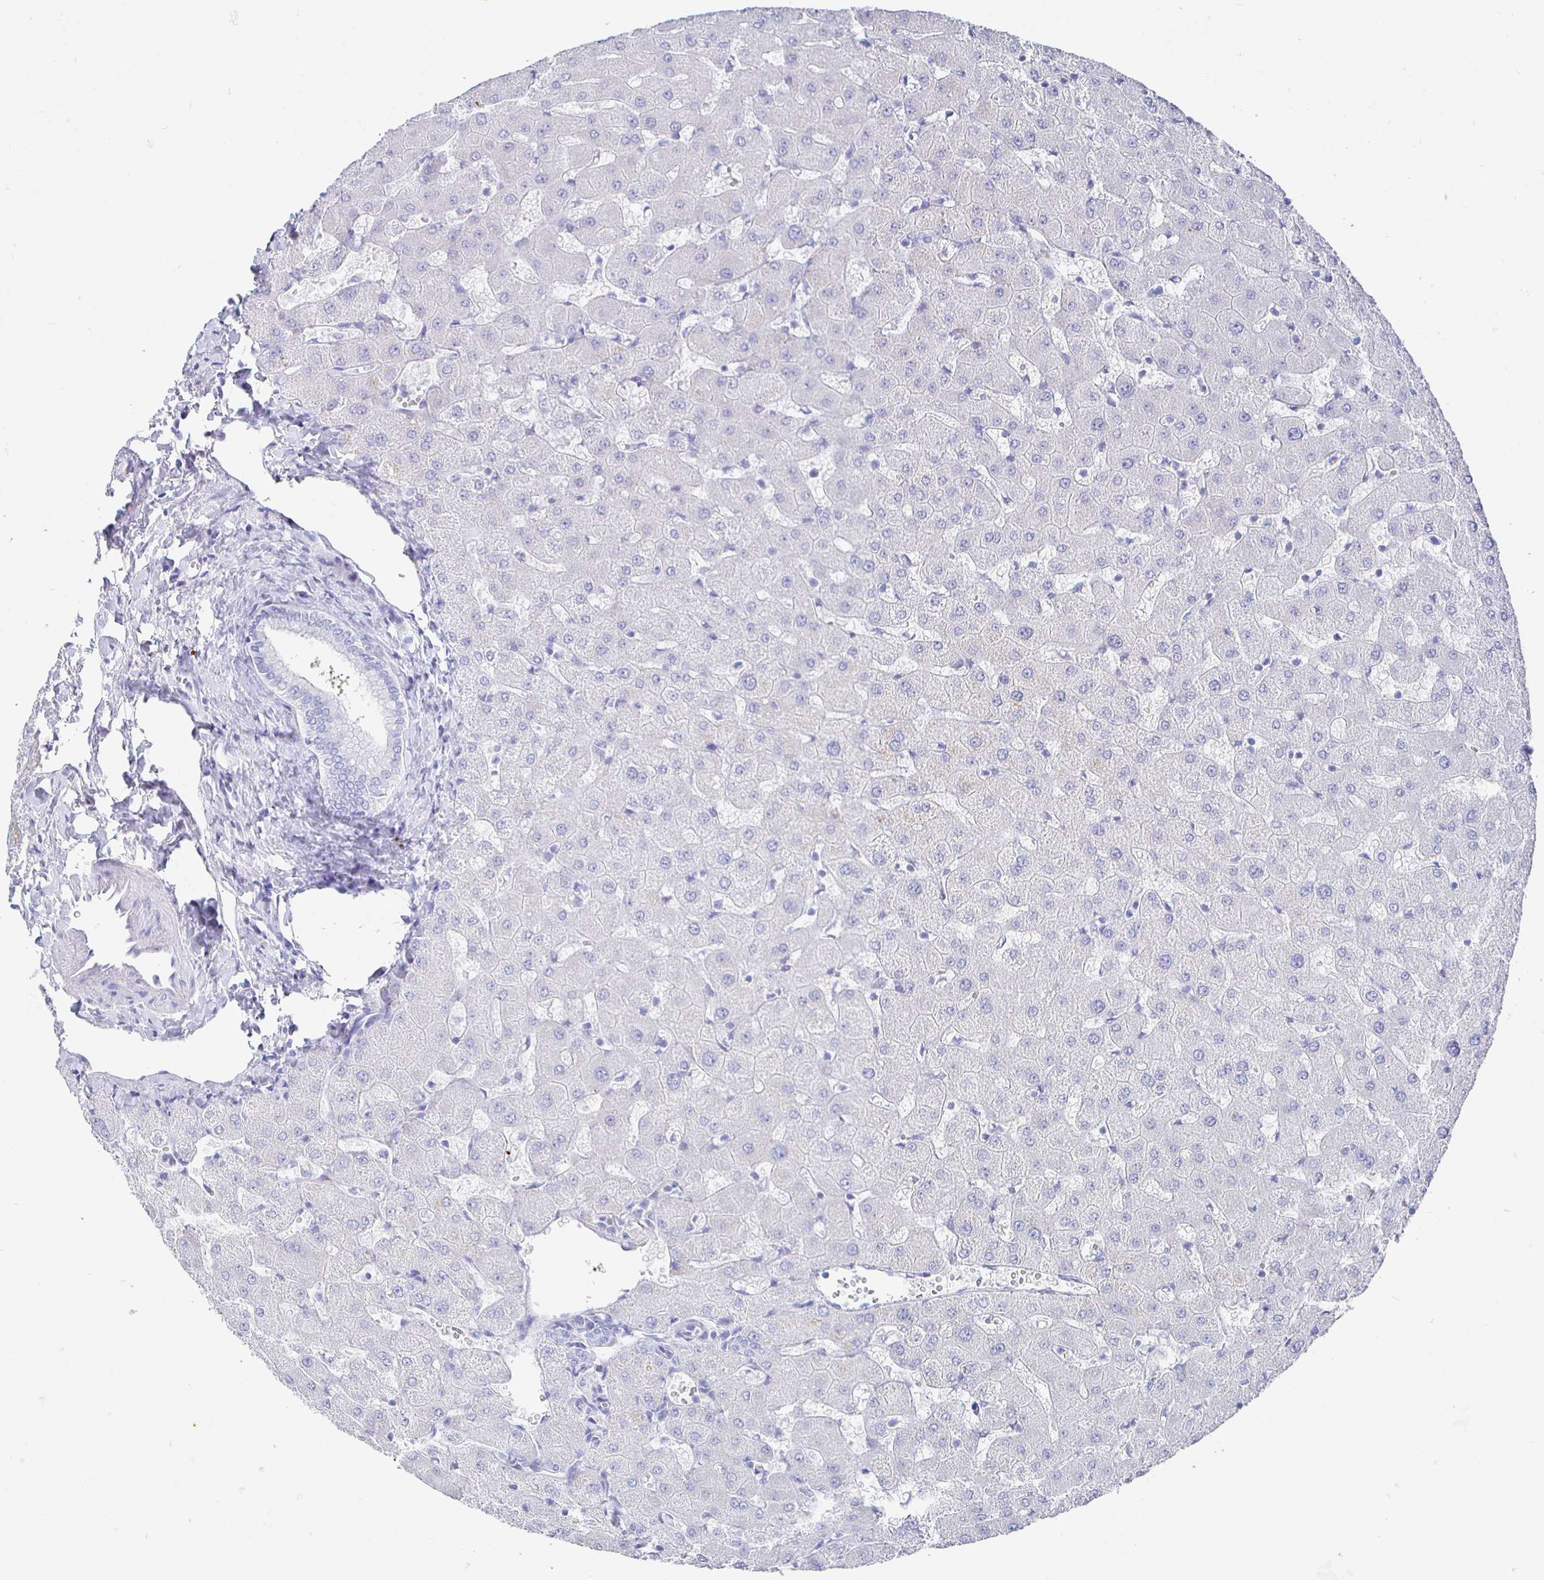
{"staining": {"intensity": "negative", "quantity": "none", "location": "none"}, "tissue": "liver", "cell_type": "Cholangiocytes", "image_type": "normal", "snomed": [{"axis": "morphology", "description": "Normal tissue, NOS"}, {"axis": "topography", "description": "Liver"}], "caption": "Liver was stained to show a protein in brown. There is no significant positivity in cholangiocytes. Brightfield microscopy of immunohistochemistry (IHC) stained with DAB (3,3'-diaminobenzidine) (brown) and hematoxylin (blue), captured at high magnification.", "gene": "CLCA1", "patient": {"sex": "female", "age": 63}}